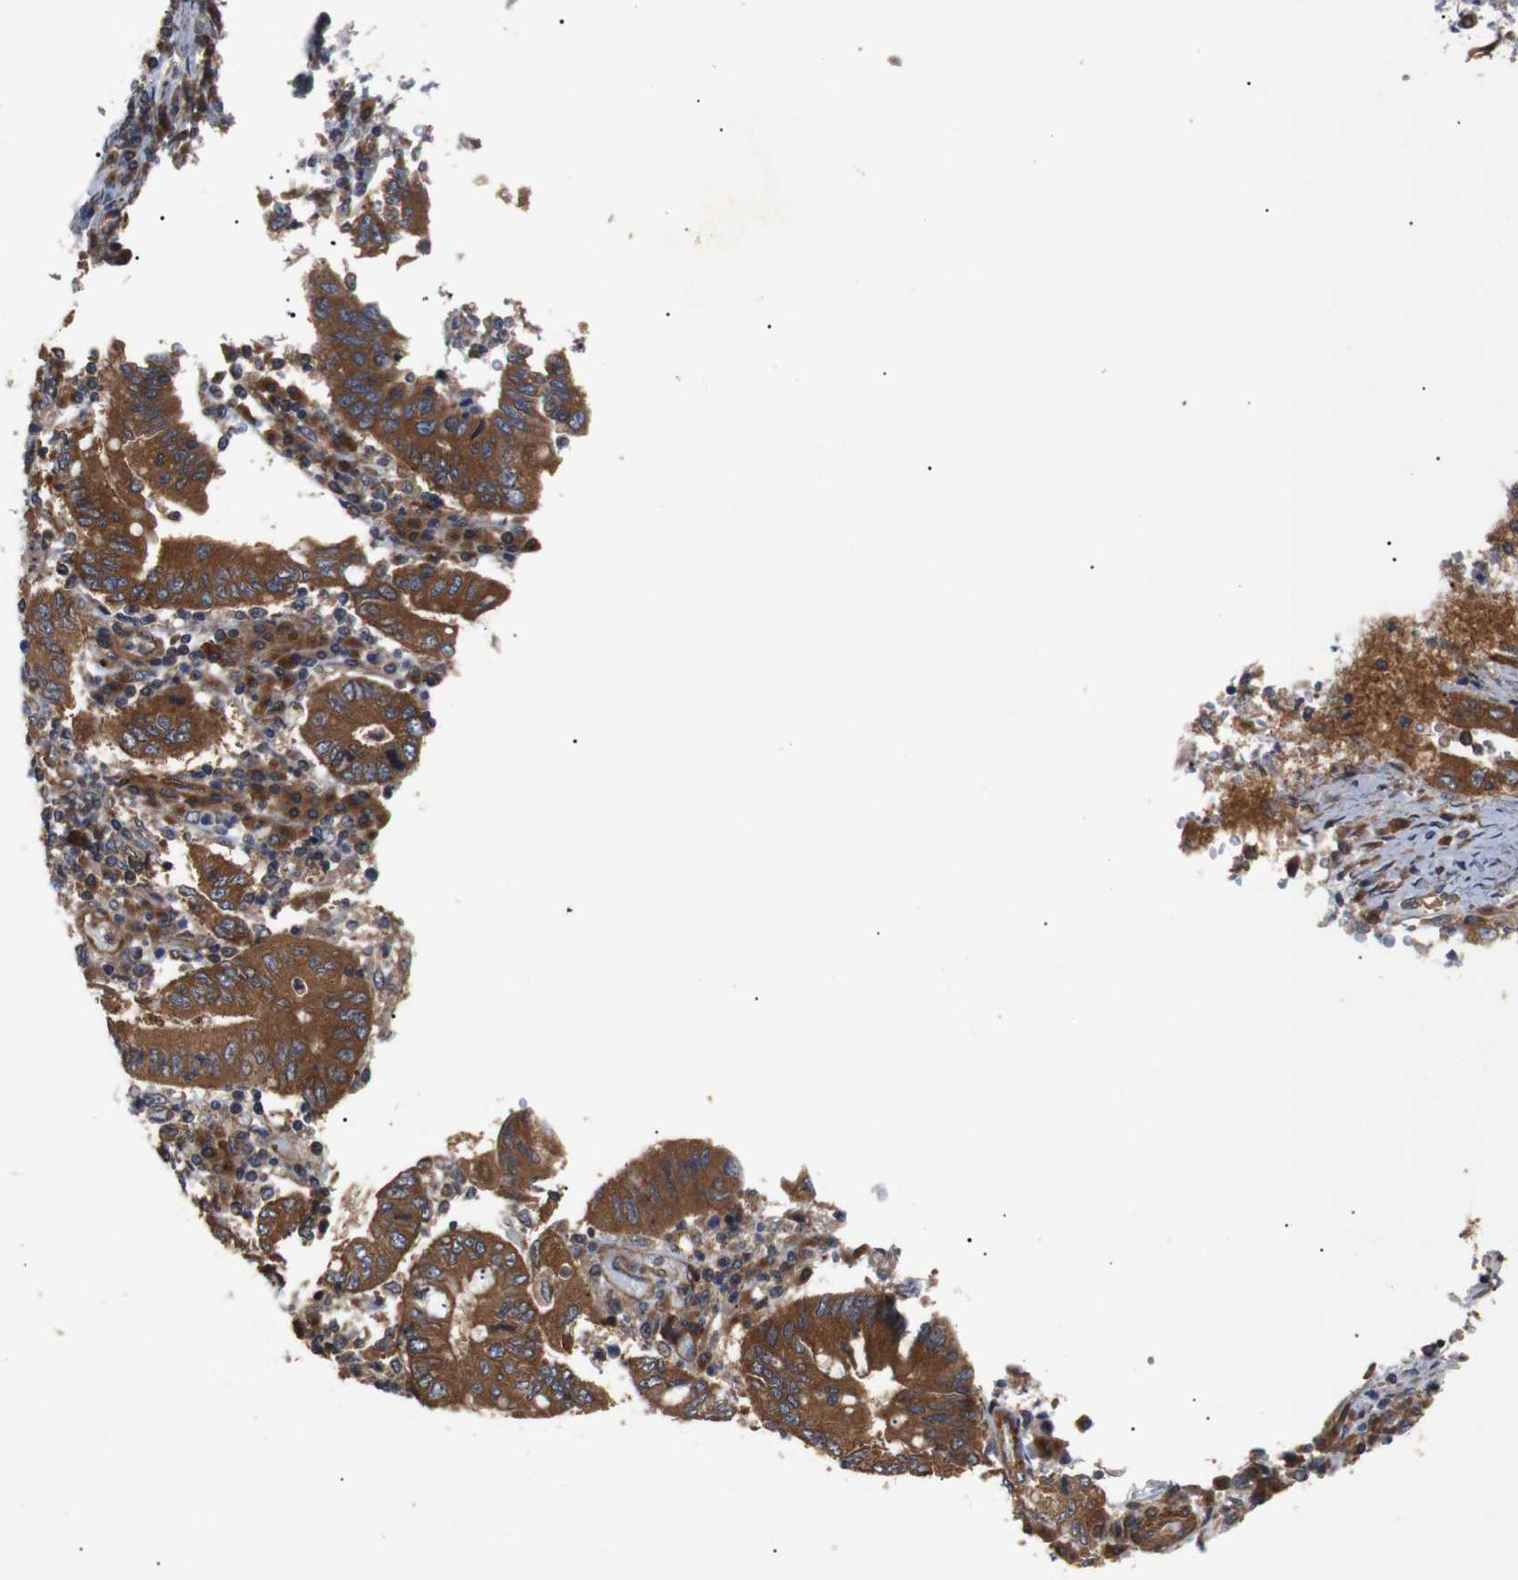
{"staining": {"intensity": "strong", "quantity": ">75%", "location": "cytoplasmic/membranous"}, "tissue": "stomach cancer", "cell_type": "Tumor cells", "image_type": "cancer", "snomed": [{"axis": "morphology", "description": "Normal tissue, NOS"}, {"axis": "morphology", "description": "Adenocarcinoma, NOS"}, {"axis": "topography", "description": "Esophagus"}, {"axis": "topography", "description": "Stomach, upper"}, {"axis": "topography", "description": "Peripheral nerve tissue"}], "caption": "Adenocarcinoma (stomach) tissue displays strong cytoplasmic/membranous positivity in approximately >75% of tumor cells, visualized by immunohistochemistry. Immunohistochemistry stains the protein of interest in brown and the nuclei are stained blue.", "gene": "PAWR", "patient": {"sex": "male", "age": 62}}